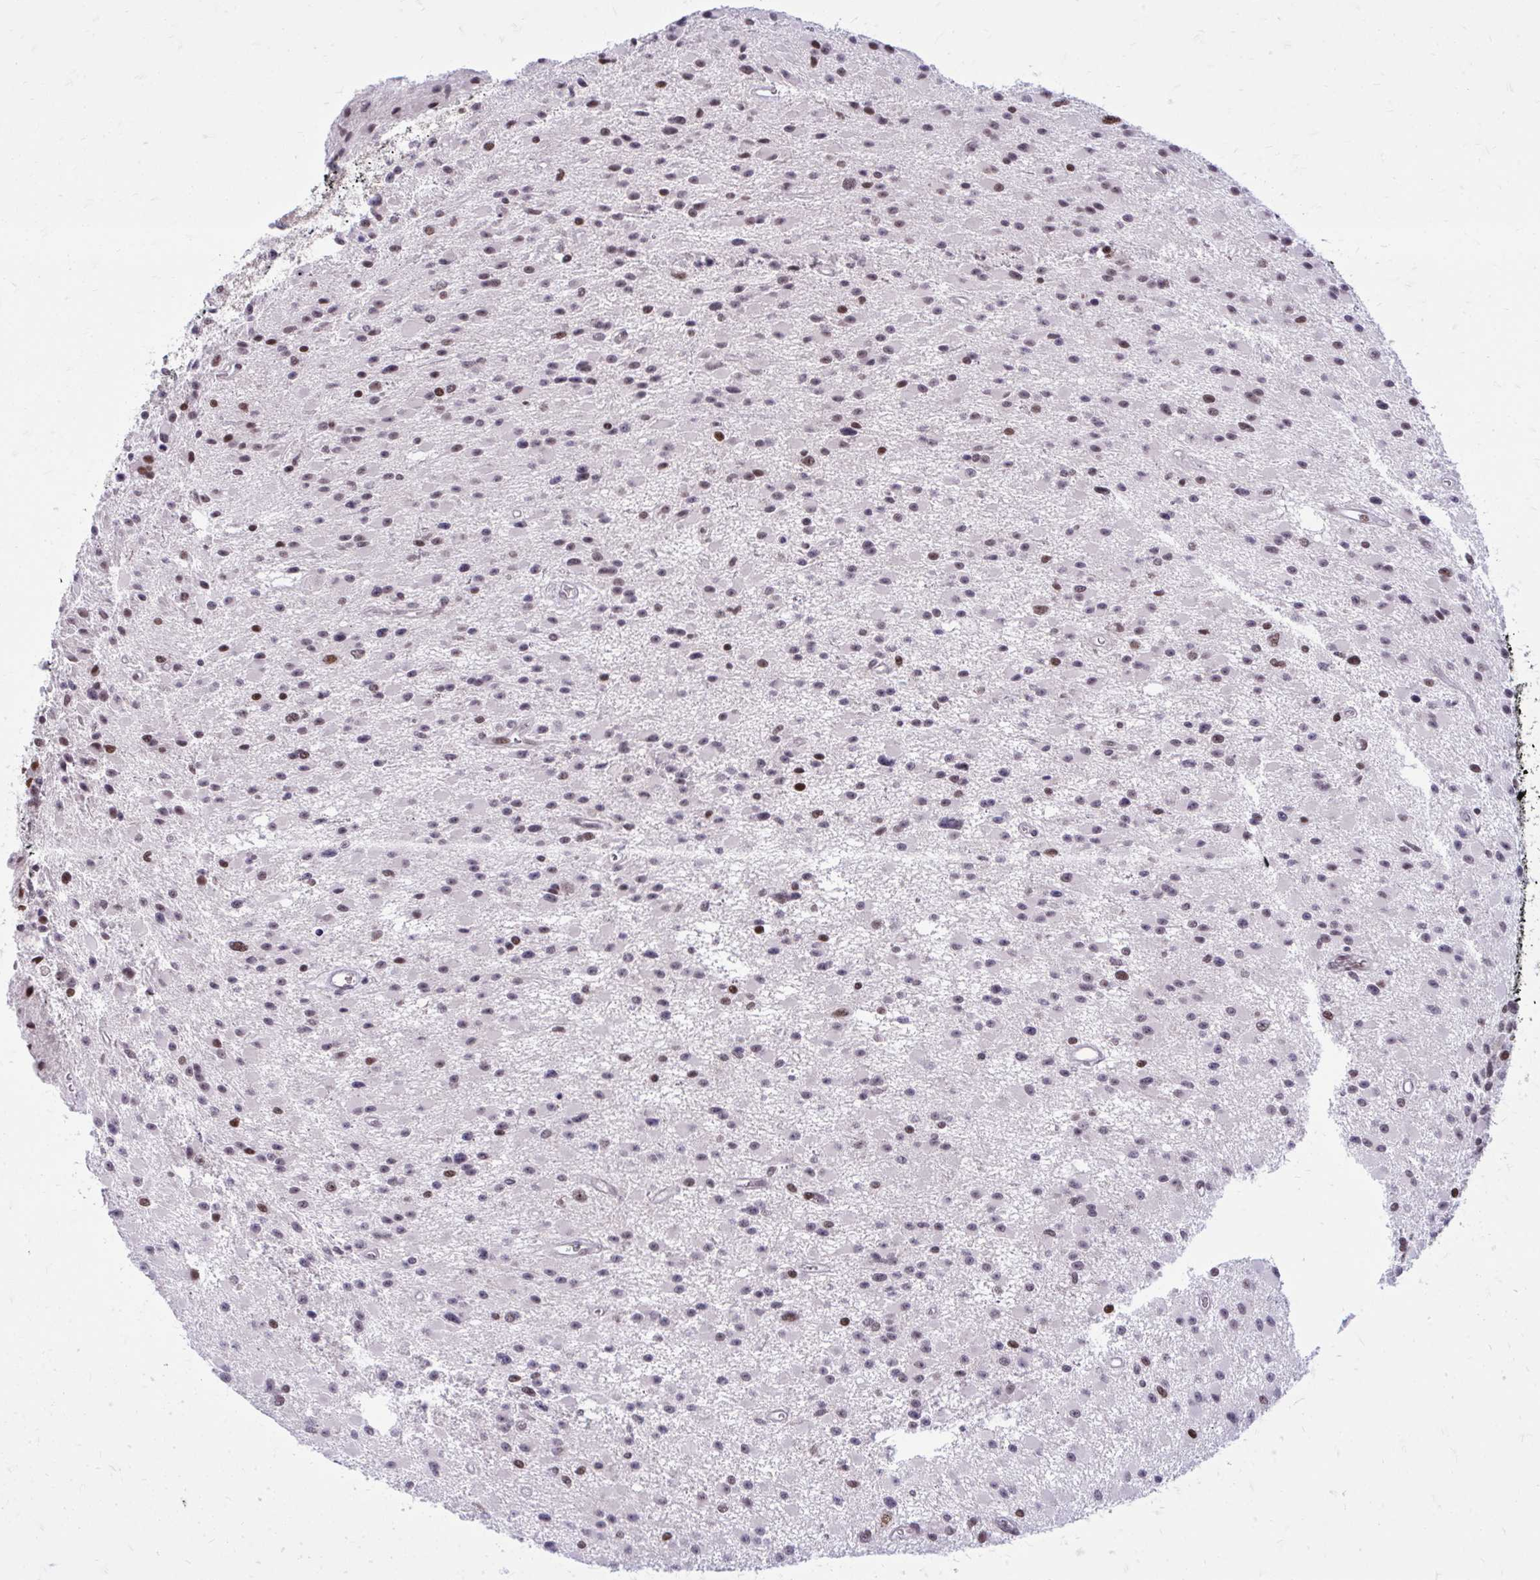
{"staining": {"intensity": "weak", "quantity": "25%-75%", "location": "nuclear"}, "tissue": "glioma", "cell_type": "Tumor cells", "image_type": "cancer", "snomed": [{"axis": "morphology", "description": "Glioma, malignant, High grade"}, {"axis": "topography", "description": "Brain"}], "caption": "Immunohistochemistry image of neoplastic tissue: glioma stained using immunohistochemistry reveals low levels of weak protein expression localized specifically in the nuclear of tumor cells, appearing as a nuclear brown color.", "gene": "PSME4", "patient": {"sex": "male", "age": 29}}